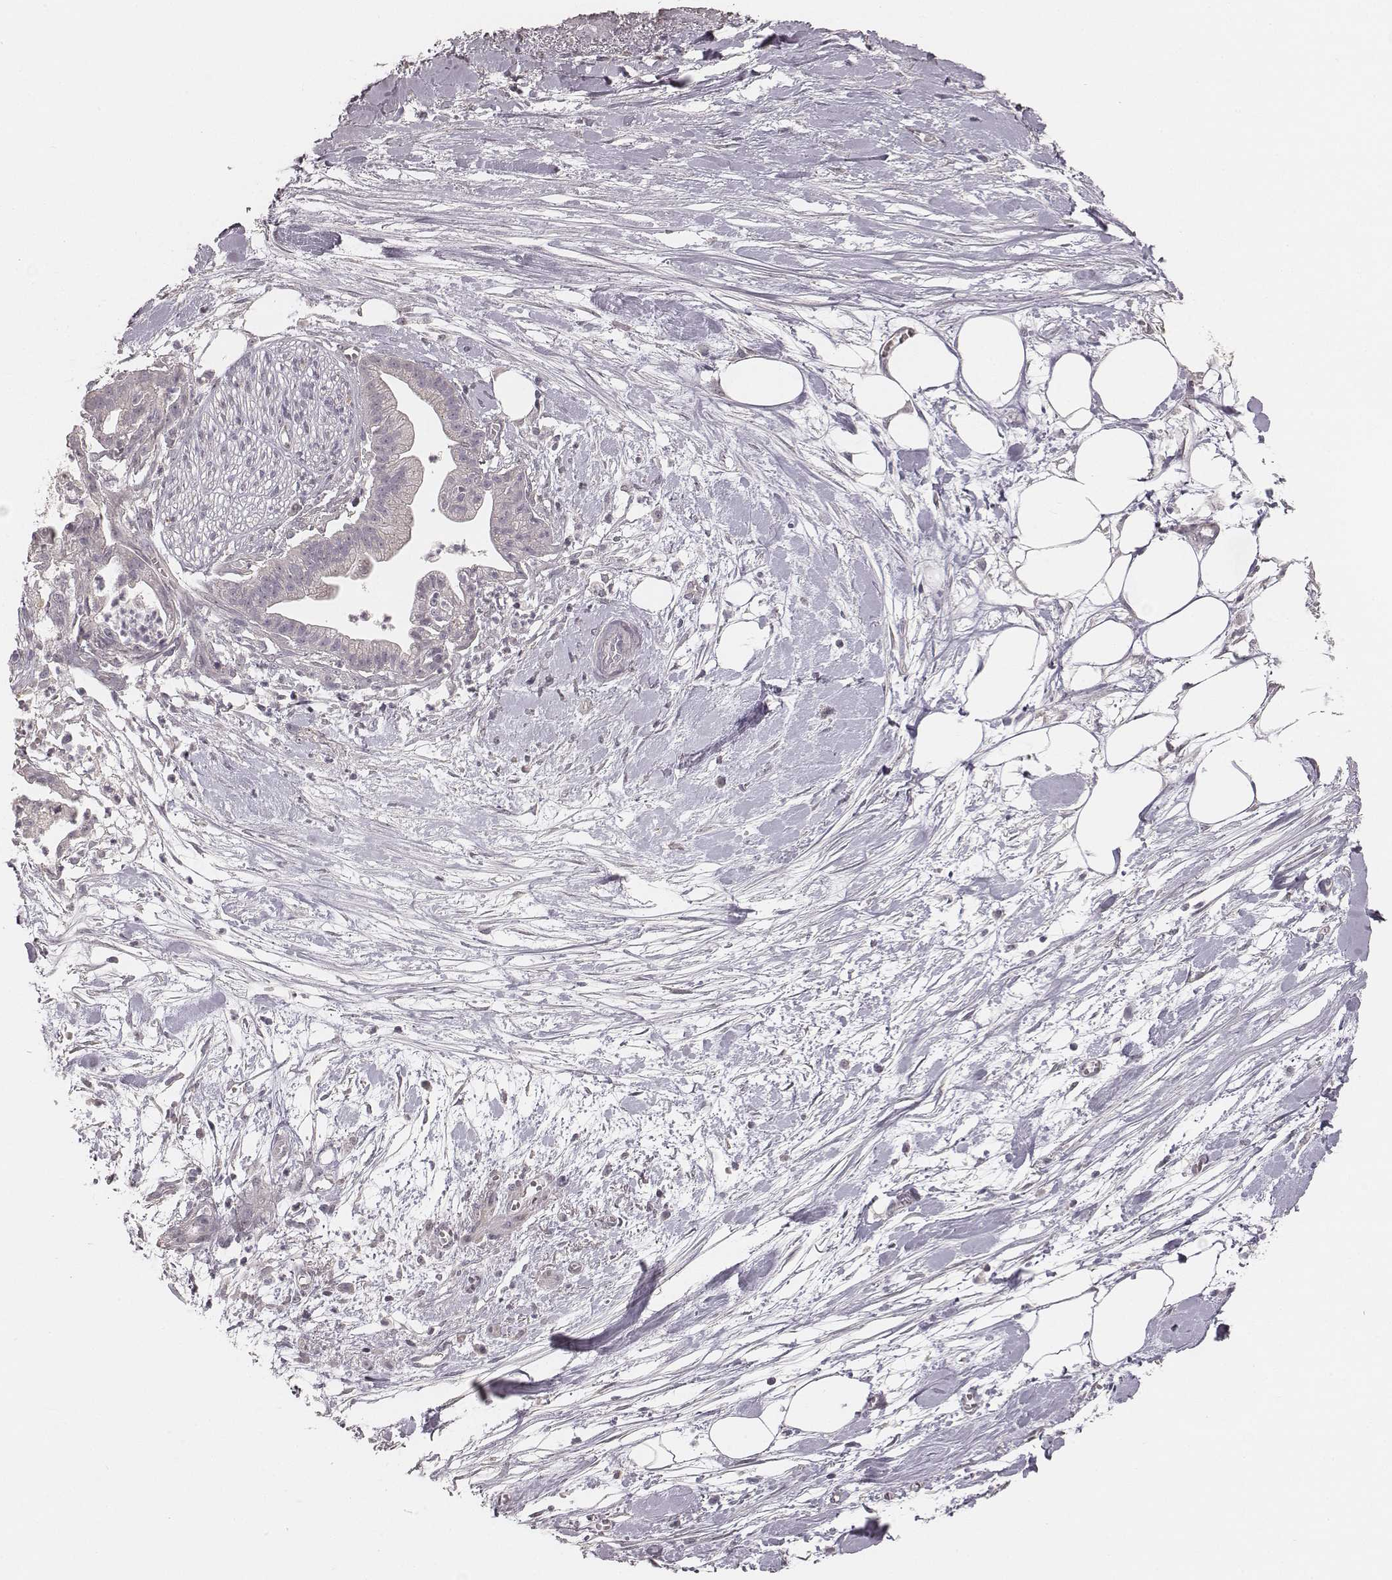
{"staining": {"intensity": "negative", "quantity": "none", "location": "none"}, "tissue": "pancreatic cancer", "cell_type": "Tumor cells", "image_type": "cancer", "snomed": [{"axis": "morphology", "description": "Normal tissue, NOS"}, {"axis": "morphology", "description": "Adenocarcinoma, NOS"}, {"axis": "topography", "description": "Lymph node"}, {"axis": "topography", "description": "Pancreas"}], "caption": "This is an immunohistochemistry (IHC) micrograph of pancreatic cancer (adenocarcinoma). There is no staining in tumor cells.", "gene": "SLC7A4", "patient": {"sex": "female", "age": 58}}